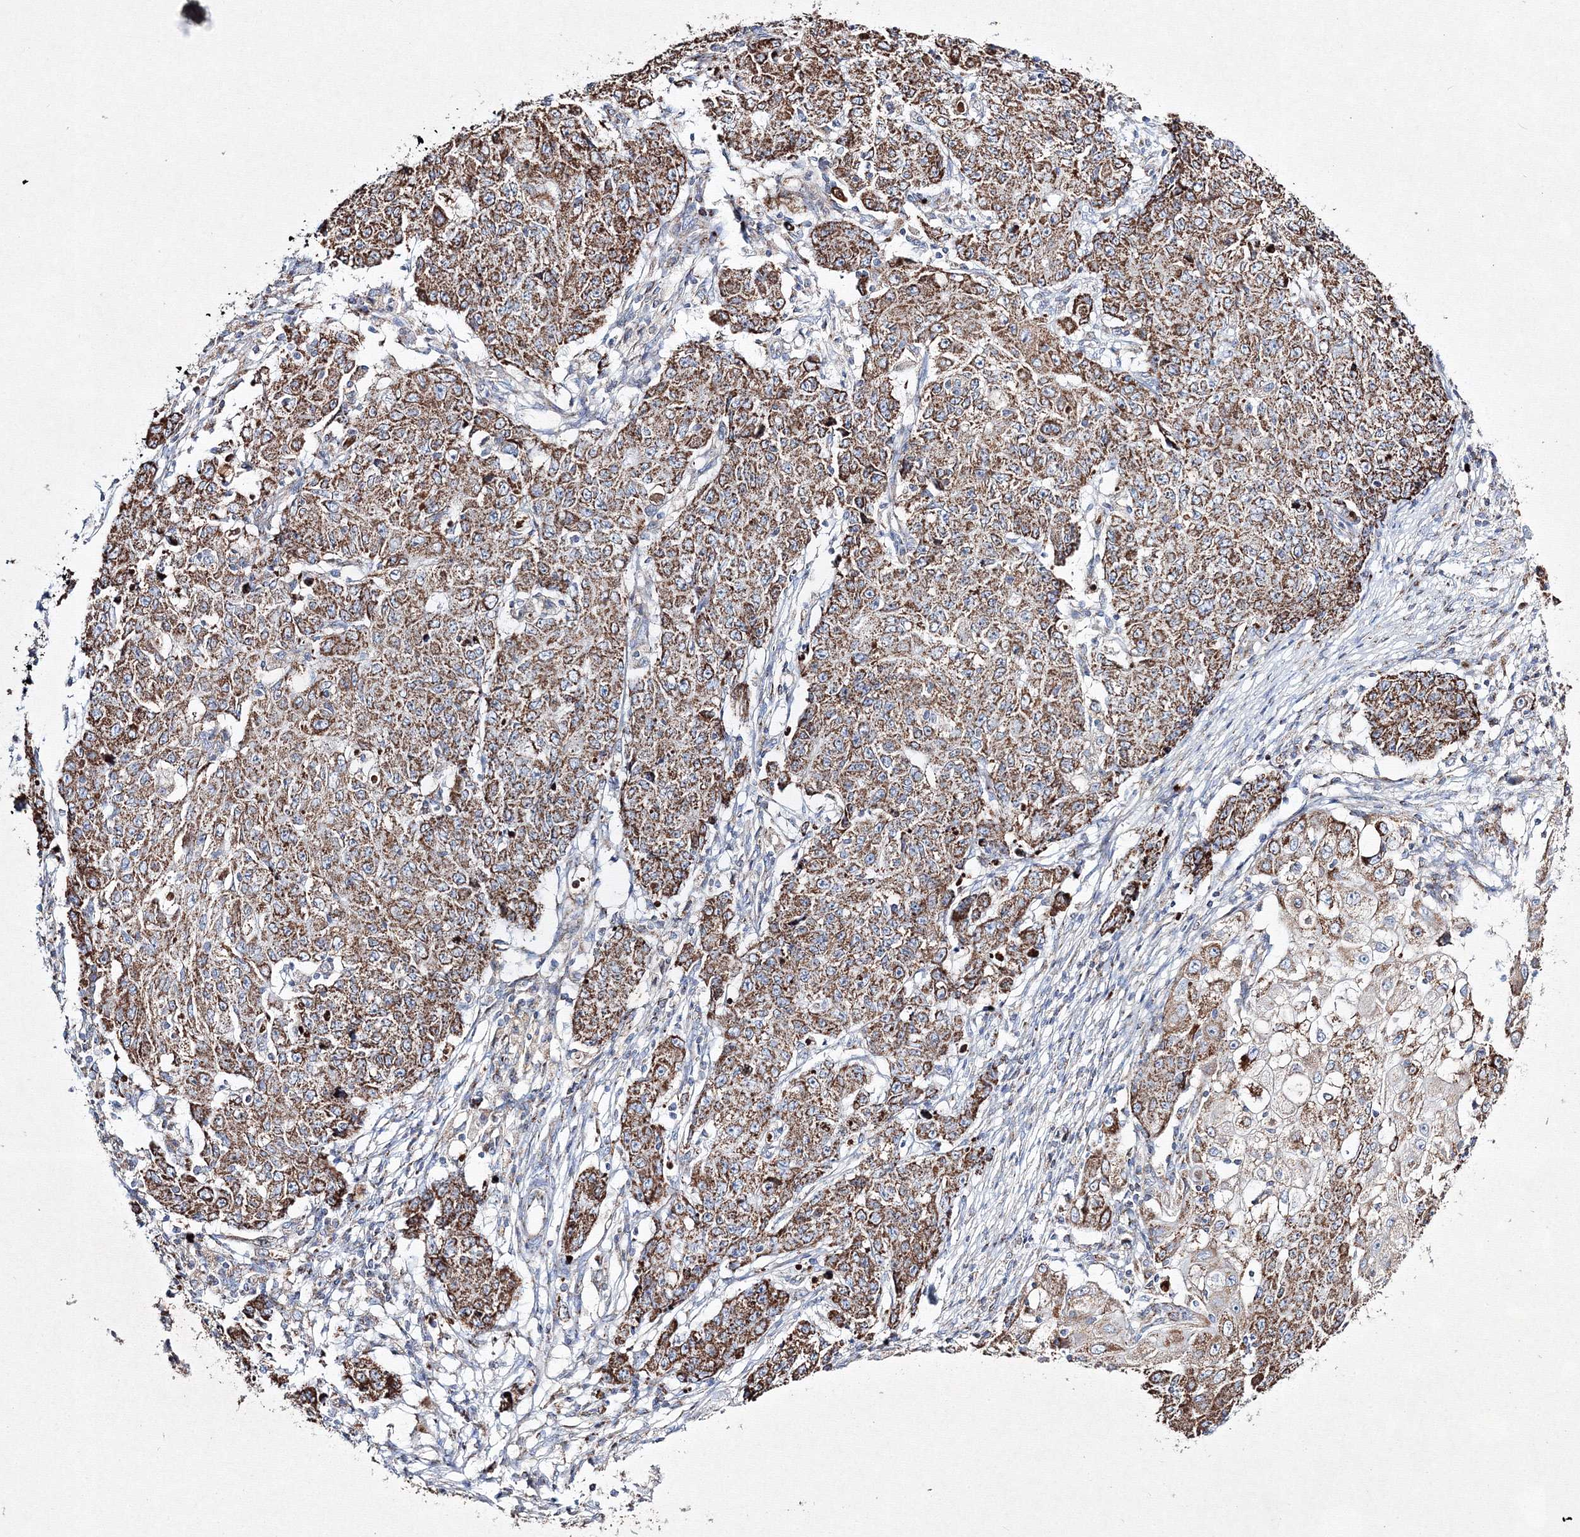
{"staining": {"intensity": "moderate", "quantity": ">75%", "location": "cytoplasmic/membranous"}, "tissue": "ovarian cancer", "cell_type": "Tumor cells", "image_type": "cancer", "snomed": [{"axis": "morphology", "description": "Carcinoma, endometroid"}, {"axis": "topography", "description": "Ovary"}], "caption": "Ovarian cancer stained for a protein (brown) exhibits moderate cytoplasmic/membranous positive expression in about >75% of tumor cells.", "gene": "IGSF9", "patient": {"sex": "female", "age": 42}}